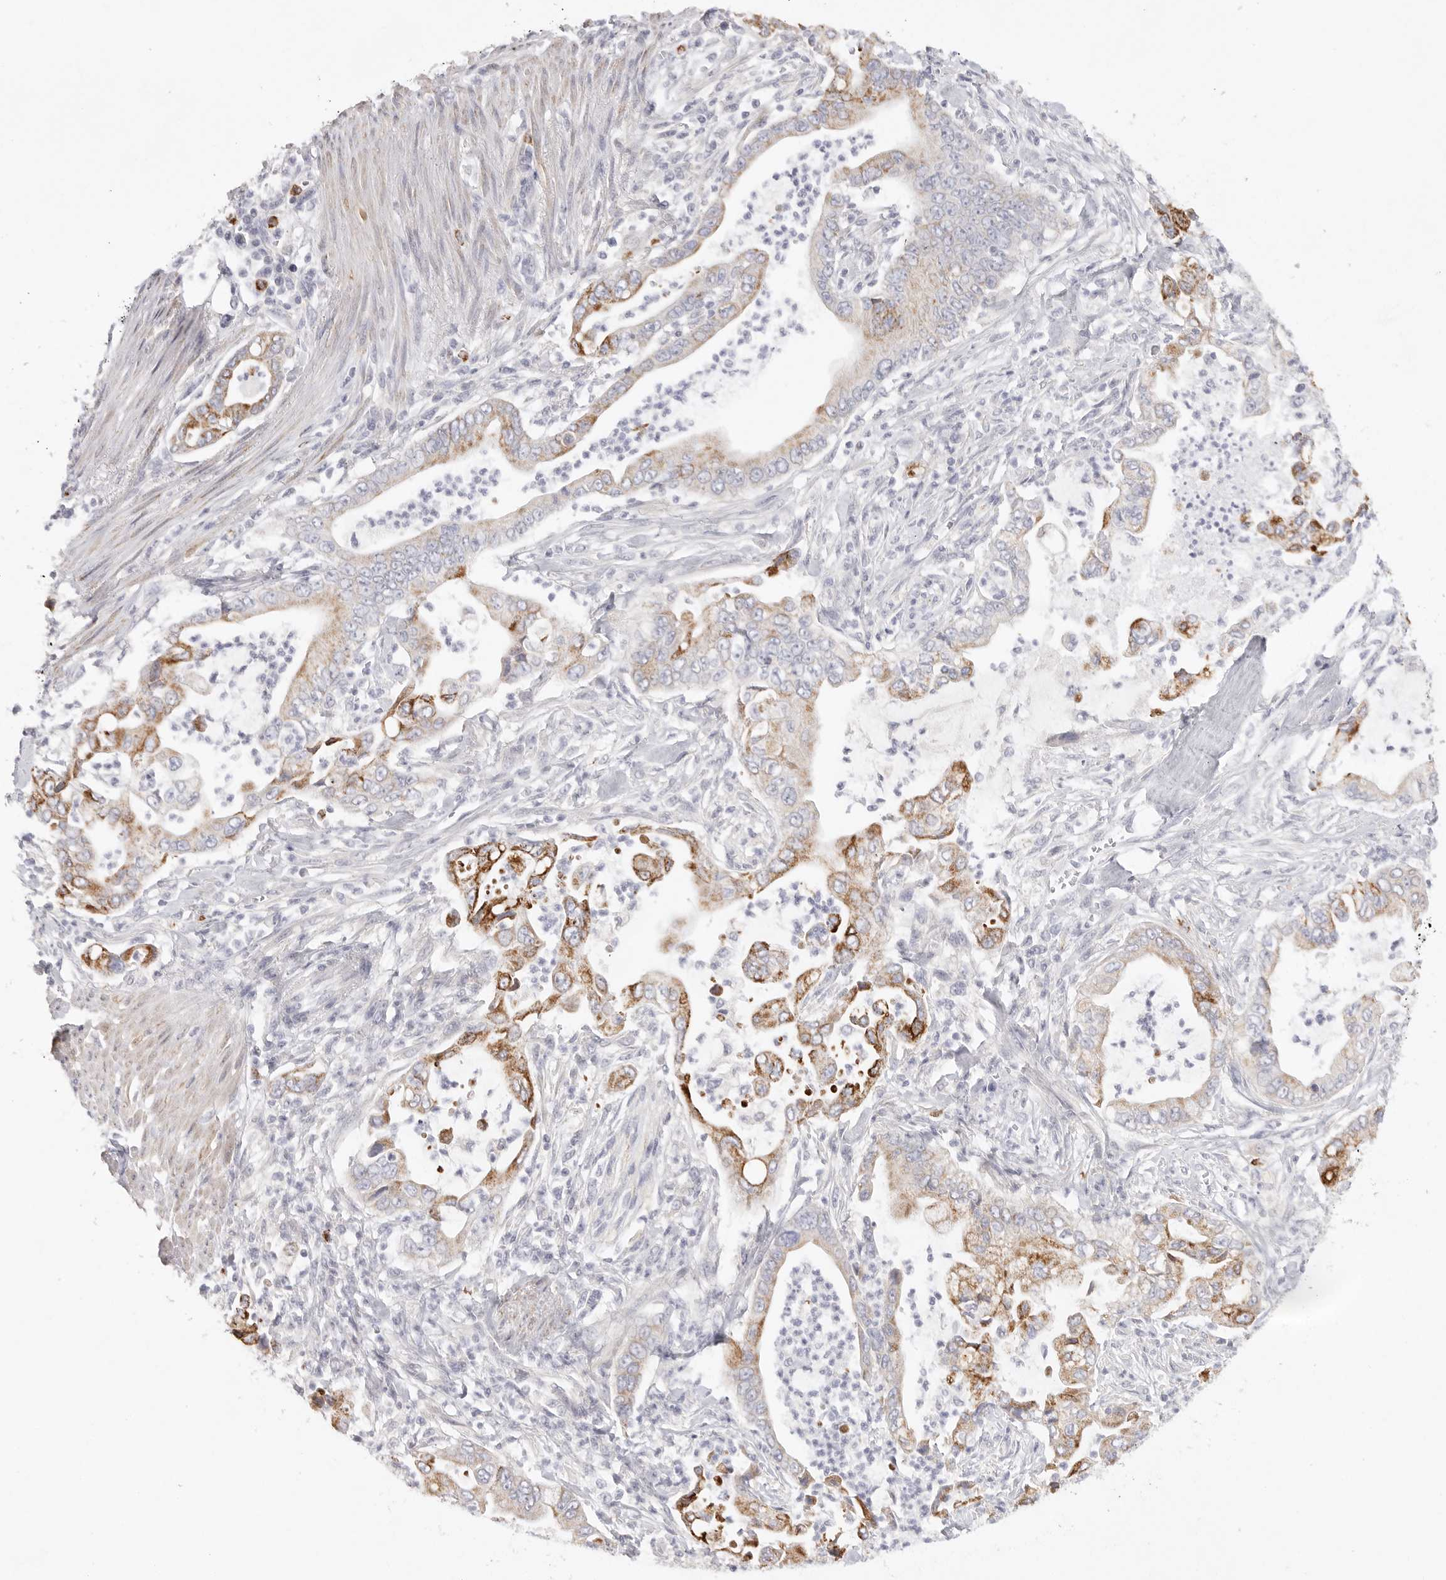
{"staining": {"intensity": "moderate", "quantity": ">75%", "location": "cytoplasmic/membranous"}, "tissue": "pancreatic cancer", "cell_type": "Tumor cells", "image_type": "cancer", "snomed": [{"axis": "morphology", "description": "Adenocarcinoma, NOS"}, {"axis": "topography", "description": "Pancreas"}], "caption": "Approximately >75% of tumor cells in human pancreatic cancer (adenocarcinoma) show moderate cytoplasmic/membranous protein positivity as visualized by brown immunohistochemical staining.", "gene": "ELP3", "patient": {"sex": "male", "age": 78}}